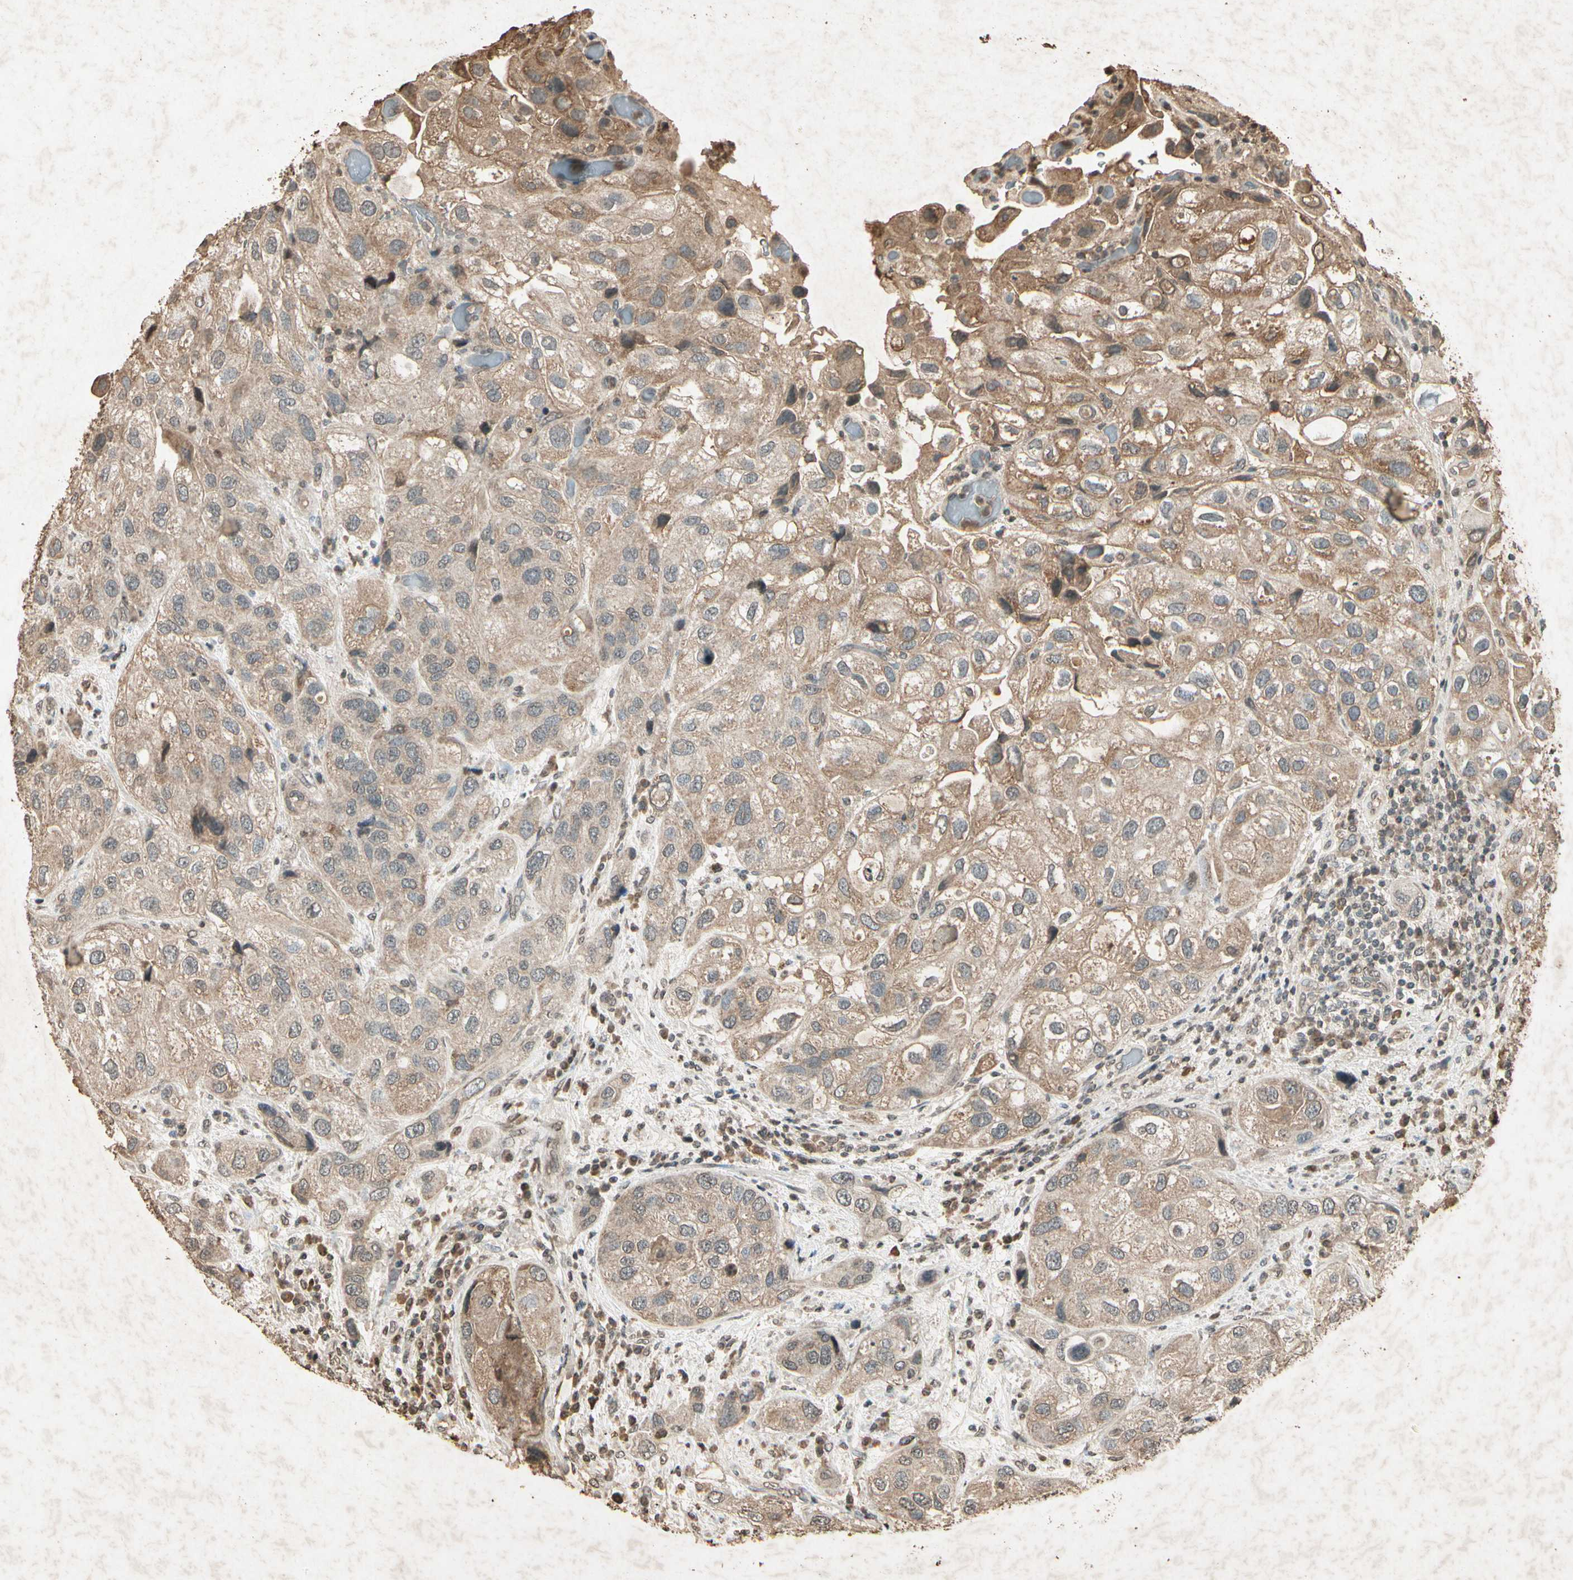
{"staining": {"intensity": "moderate", "quantity": ">75%", "location": "cytoplasmic/membranous"}, "tissue": "urothelial cancer", "cell_type": "Tumor cells", "image_type": "cancer", "snomed": [{"axis": "morphology", "description": "Urothelial carcinoma, High grade"}, {"axis": "topography", "description": "Urinary bladder"}], "caption": "Urothelial cancer was stained to show a protein in brown. There is medium levels of moderate cytoplasmic/membranous expression in approximately >75% of tumor cells.", "gene": "GC", "patient": {"sex": "female", "age": 64}}